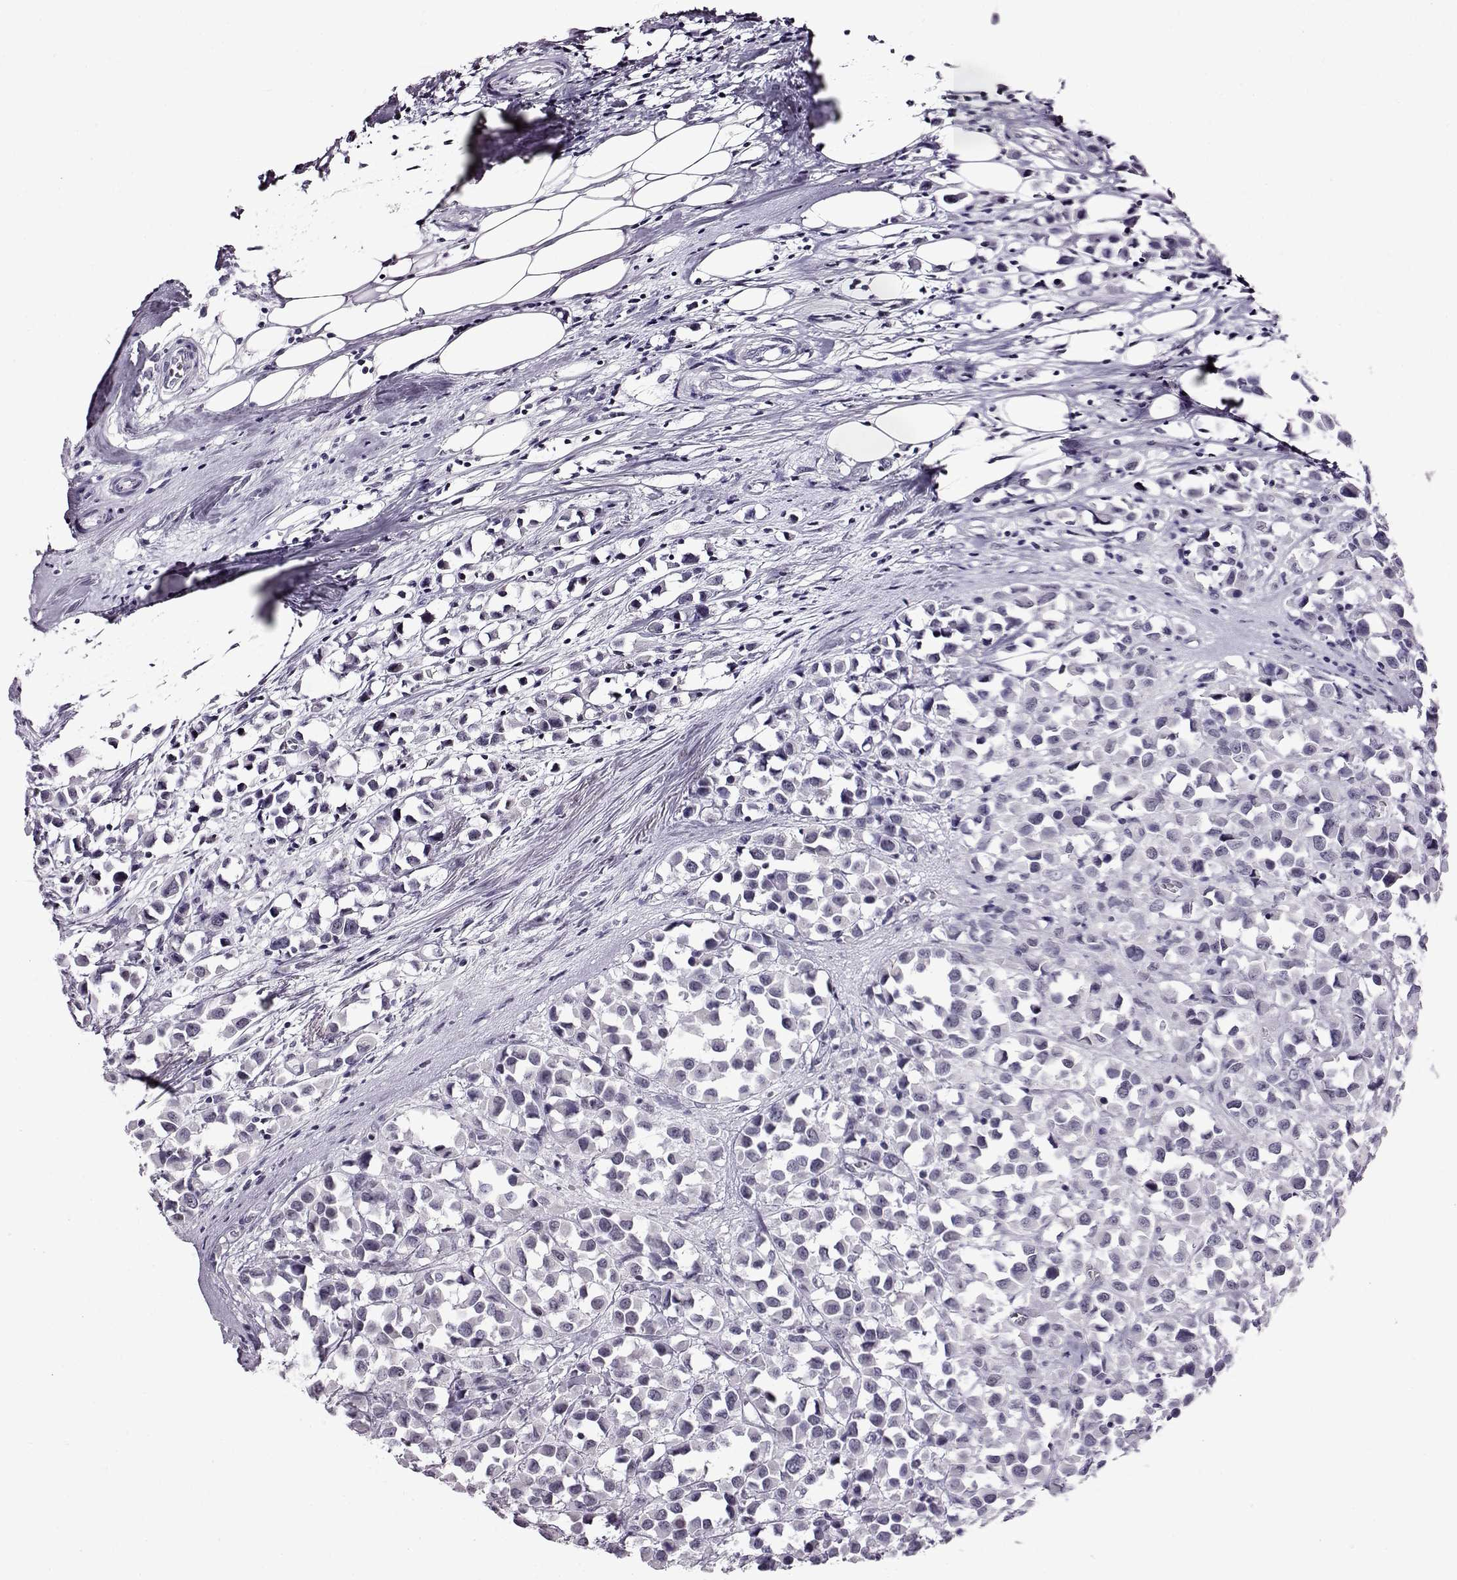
{"staining": {"intensity": "negative", "quantity": "none", "location": "none"}, "tissue": "breast cancer", "cell_type": "Tumor cells", "image_type": "cancer", "snomed": [{"axis": "morphology", "description": "Duct carcinoma"}, {"axis": "topography", "description": "Breast"}], "caption": "Immunohistochemistry histopathology image of human breast infiltrating ductal carcinoma stained for a protein (brown), which demonstrates no staining in tumor cells. (Stains: DAB immunohistochemistry with hematoxylin counter stain, Microscopy: brightfield microscopy at high magnification).", "gene": "ADGRG2", "patient": {"sex": "female", "age": 61}}